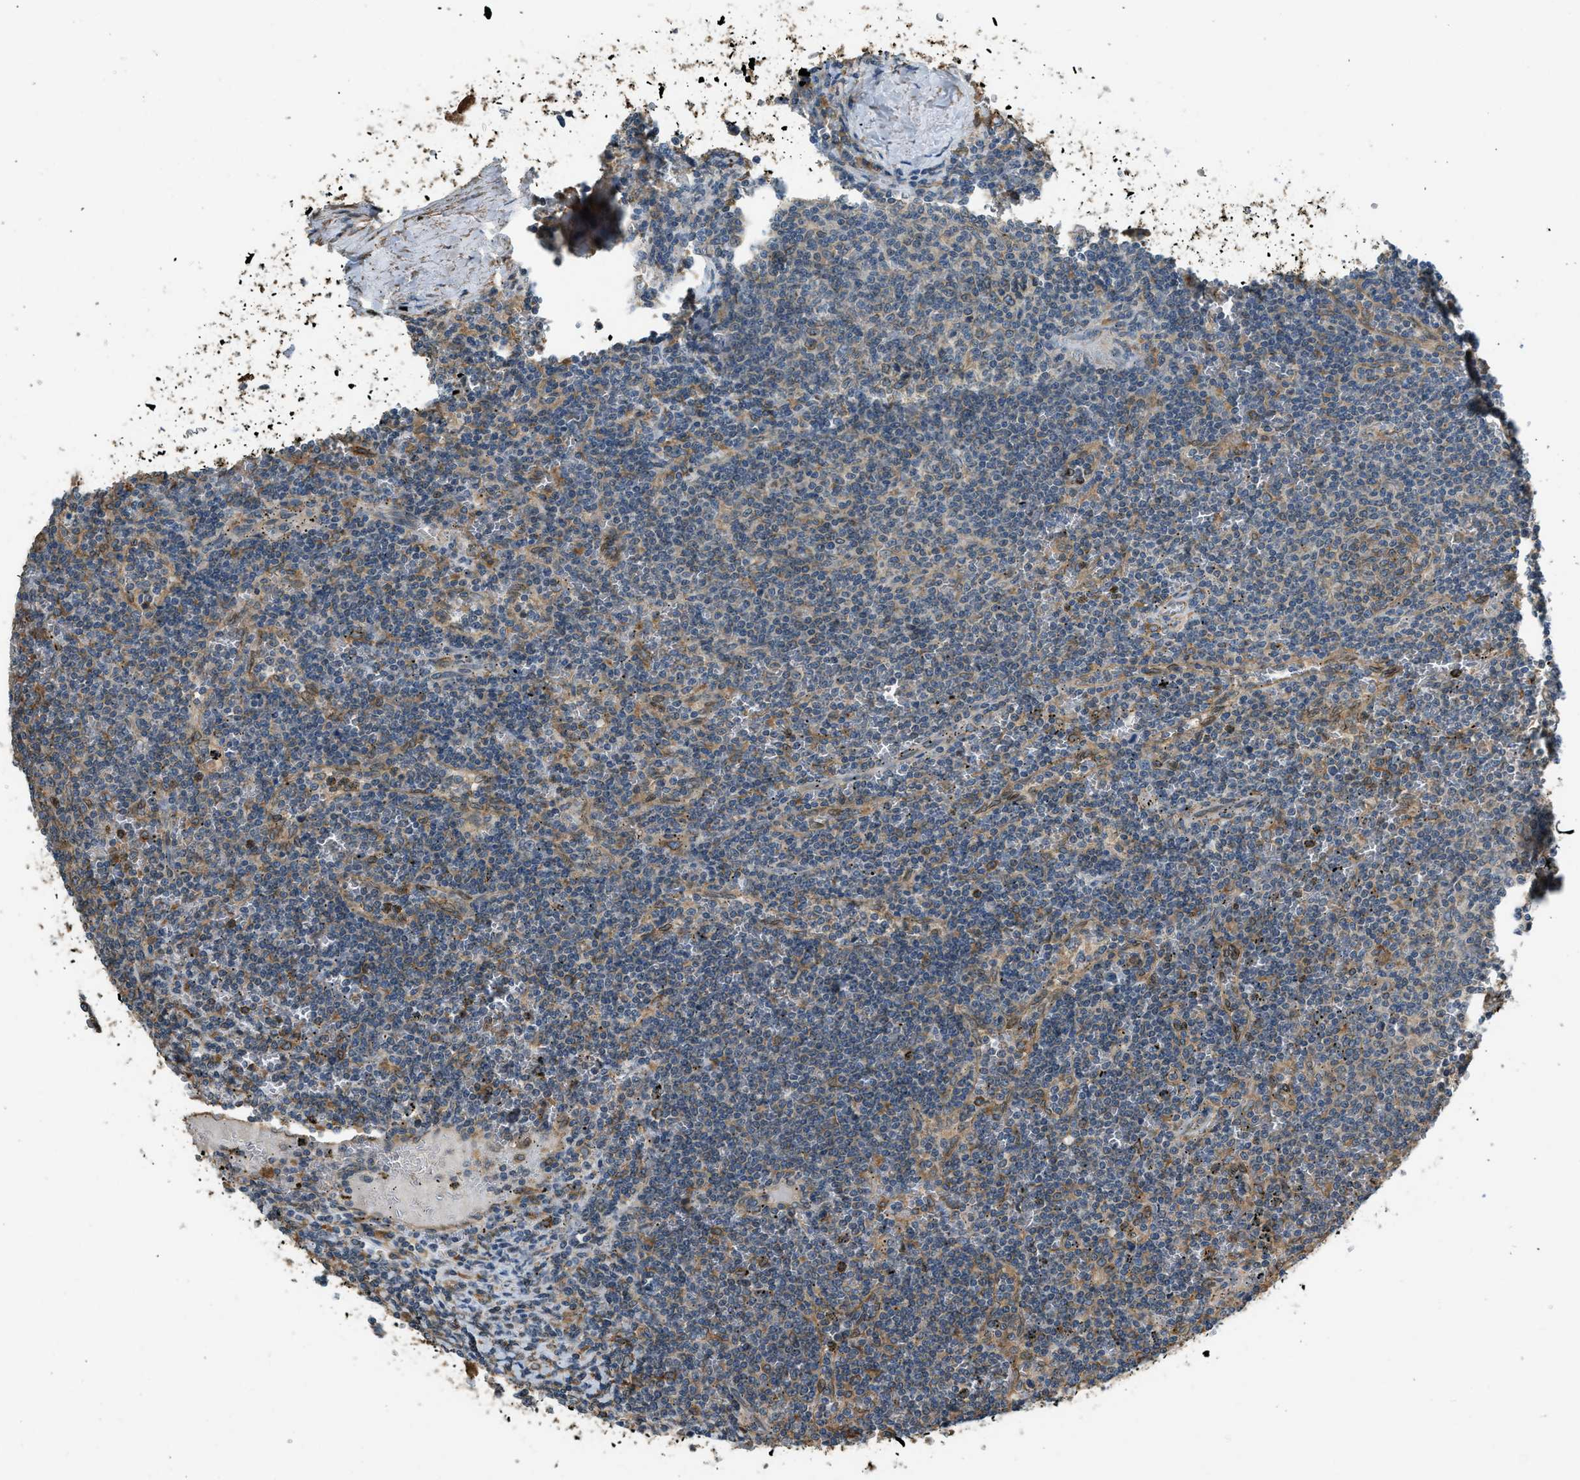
{"staining": {"intensity": "moderate", "quantity": "25%-75%", "location": "cytoplasmic/membranous"}, "tissue": "lymphoma", "cell_type": "Tumor cells", "image_type": "cancer", "snomed": [{"axis": "morphology", "description": "Malignant lymphoma, non-Hodgkin's type, Low grade"}, {"axis": "topography", "description": "Spleen"}], "caption": "IHC staining of malignant lymphoma, non-Hodgkin's type (low-grade), which reveals medium levels of moderate cytoplasmic/membranous positivity in about 25%-75% of tumor cells indicating moderate cytoplasmic/membranous protein positivity. The staining was performed using DAB (brown) for protein detection and nuclei were counterstained in hematoxylin (blue).", "gene": "OS9", "patient": {"sex": "female", "age": 19}}